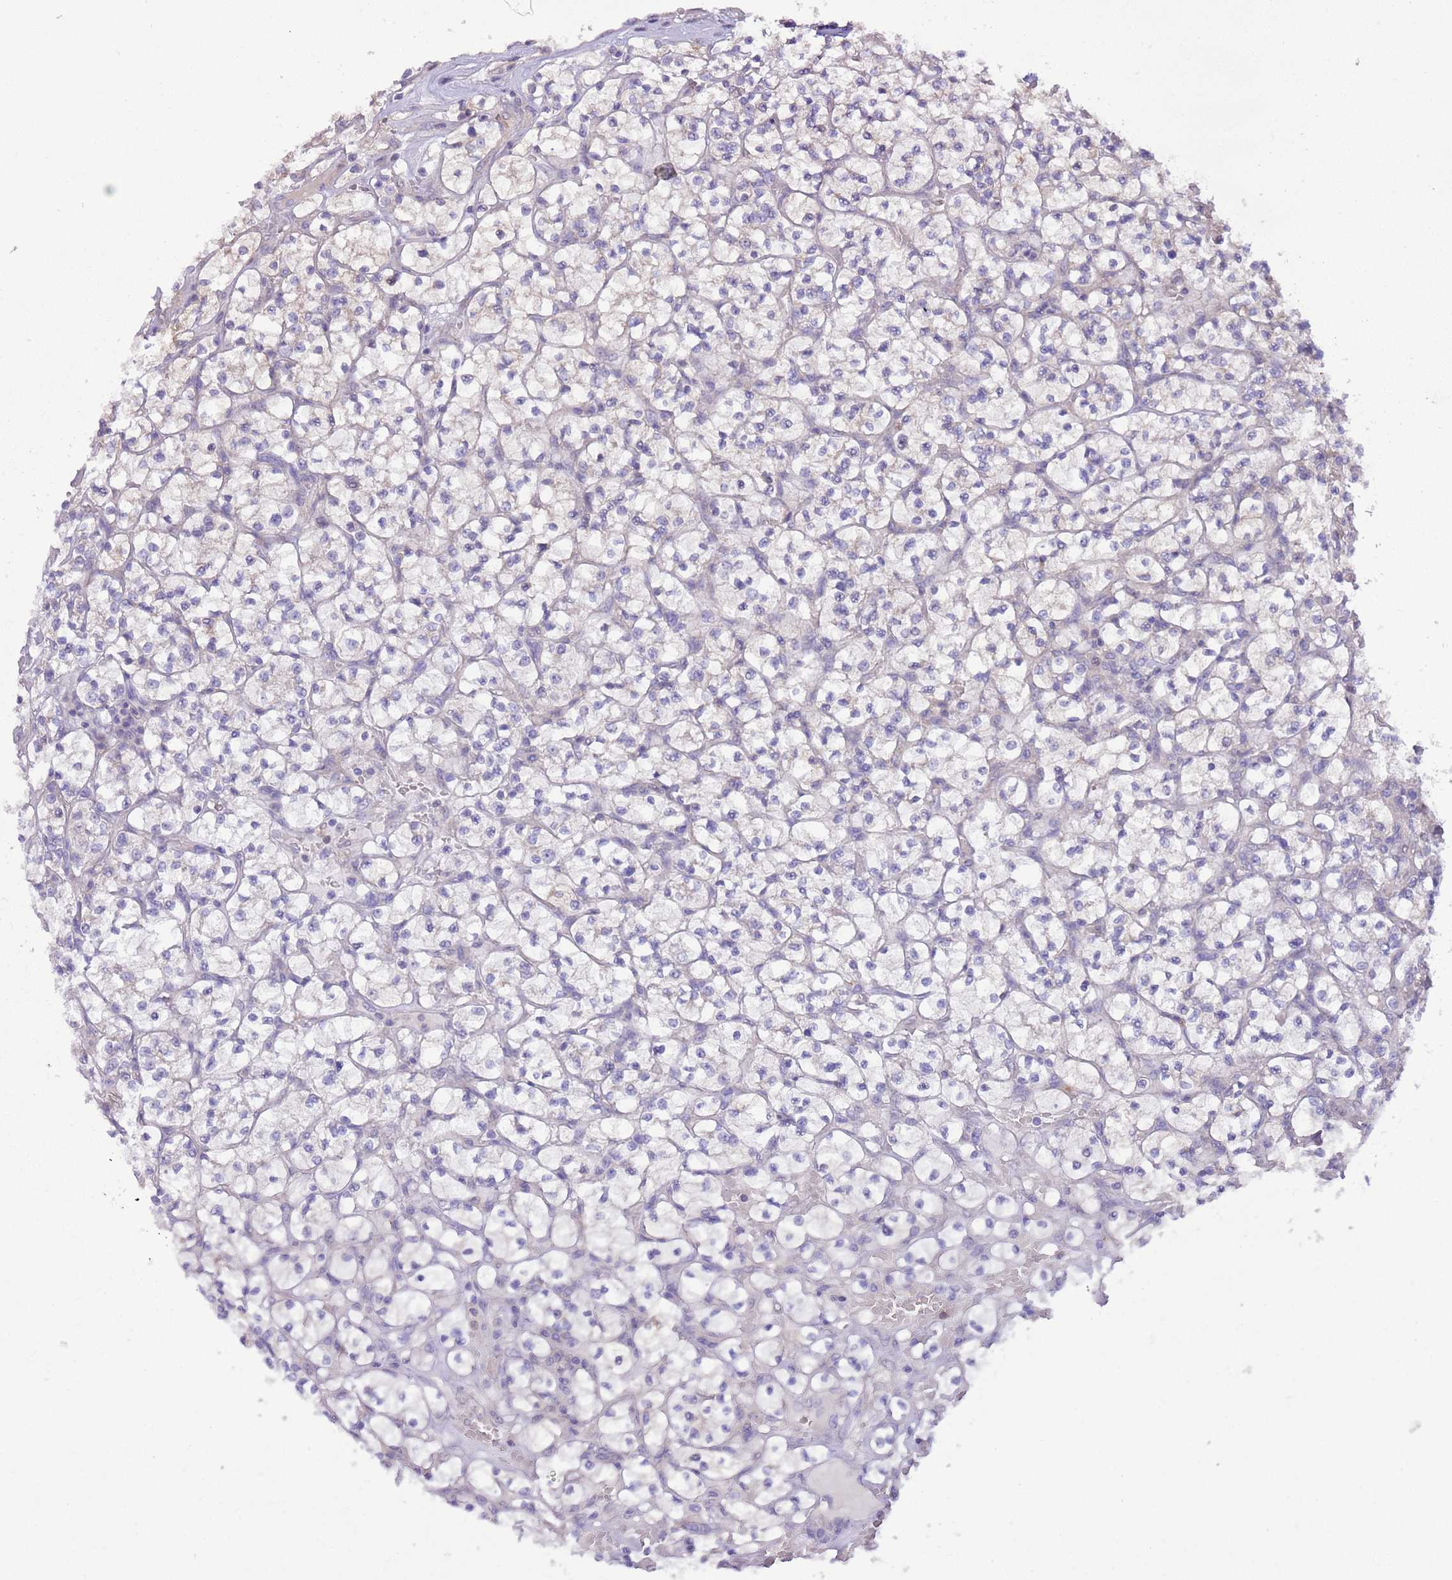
{"staining": {"intensity": "negative", "quantity": "none", "location": "none"}, "tissue": "renal cancer", "cell_type": "Tumor cells", "image_type": "cancer", "snomed": [{"axis": "morphology", "description": "Adenocarcinoma, NOS"}, {"axis": "topography", "description": "Kidney"}], "caption": "Image shows no protein expression in tumor cells of renal cancer tissue. (DAB immunohistochemistry (IHC) visualized using brightfield microscopy, high magnification).", "gene": "PRR32", "patient": {"sex": "female", "age": 64}}